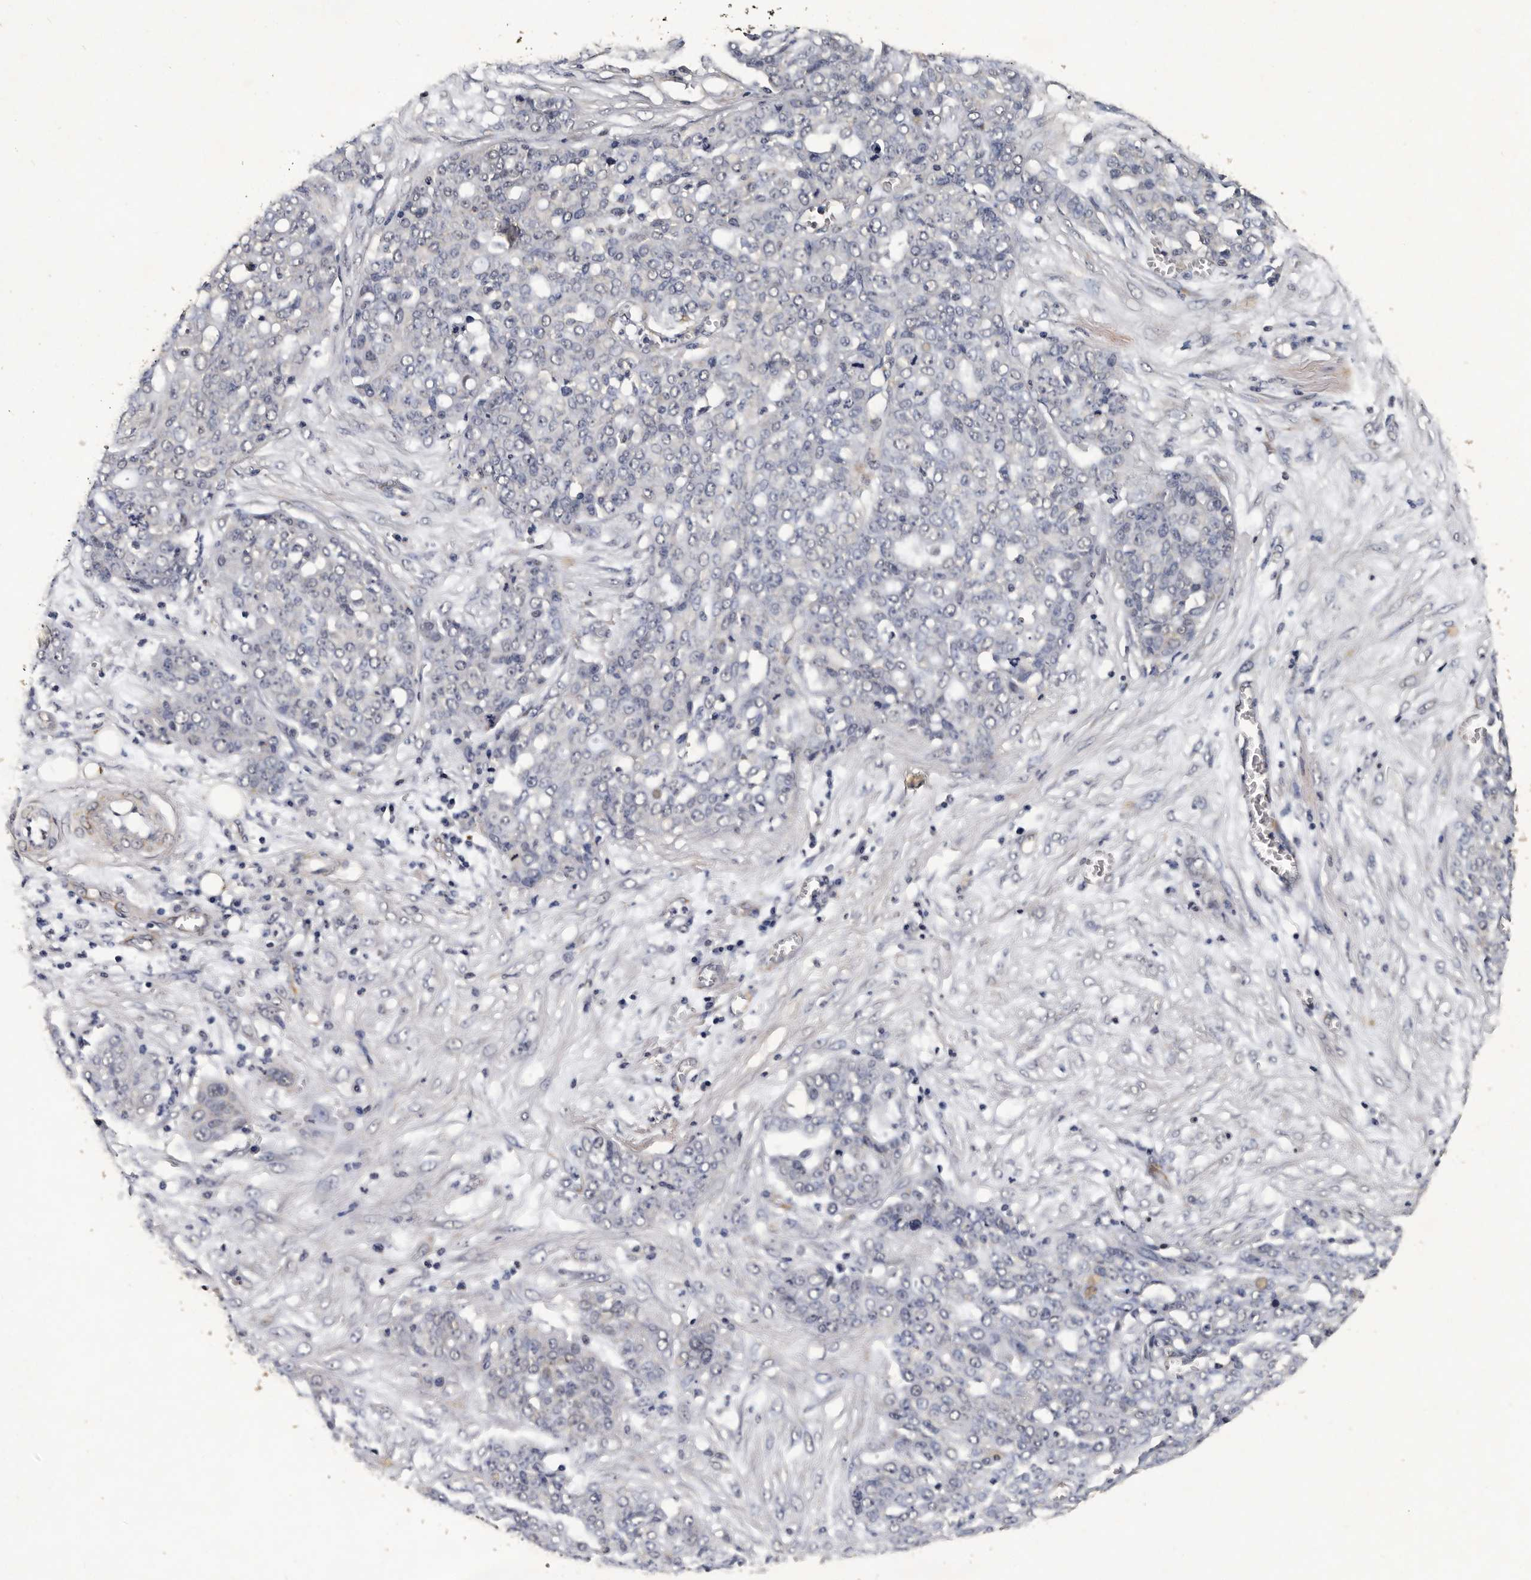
{"staining": {"intensity": "weak", "quantity": "<25%", "location": "cytoplasmic/membranous"}, "tissue": "ovarian cancer", "cell_type": "Tumor cells", "image_type": "cancer", "snomed": [{"axis": "morphology", "description": "Cystadenocarcinoma, serous, NOS"}, {"axis": "topography", "description": "Soft tissue"}, {"axis": "topography", "description": "Ovary"}], "caption": "IHC micrograph of neoplastic tissue: human ovarian cancer (serous cystadenocarcinoma) stained with DAB (3,3'-diaminobenzidine) demonstrates no significant protein positivity in tumor cells.", "gene": "CPNE3", "patient": {"sex": "female", "age": 57}}